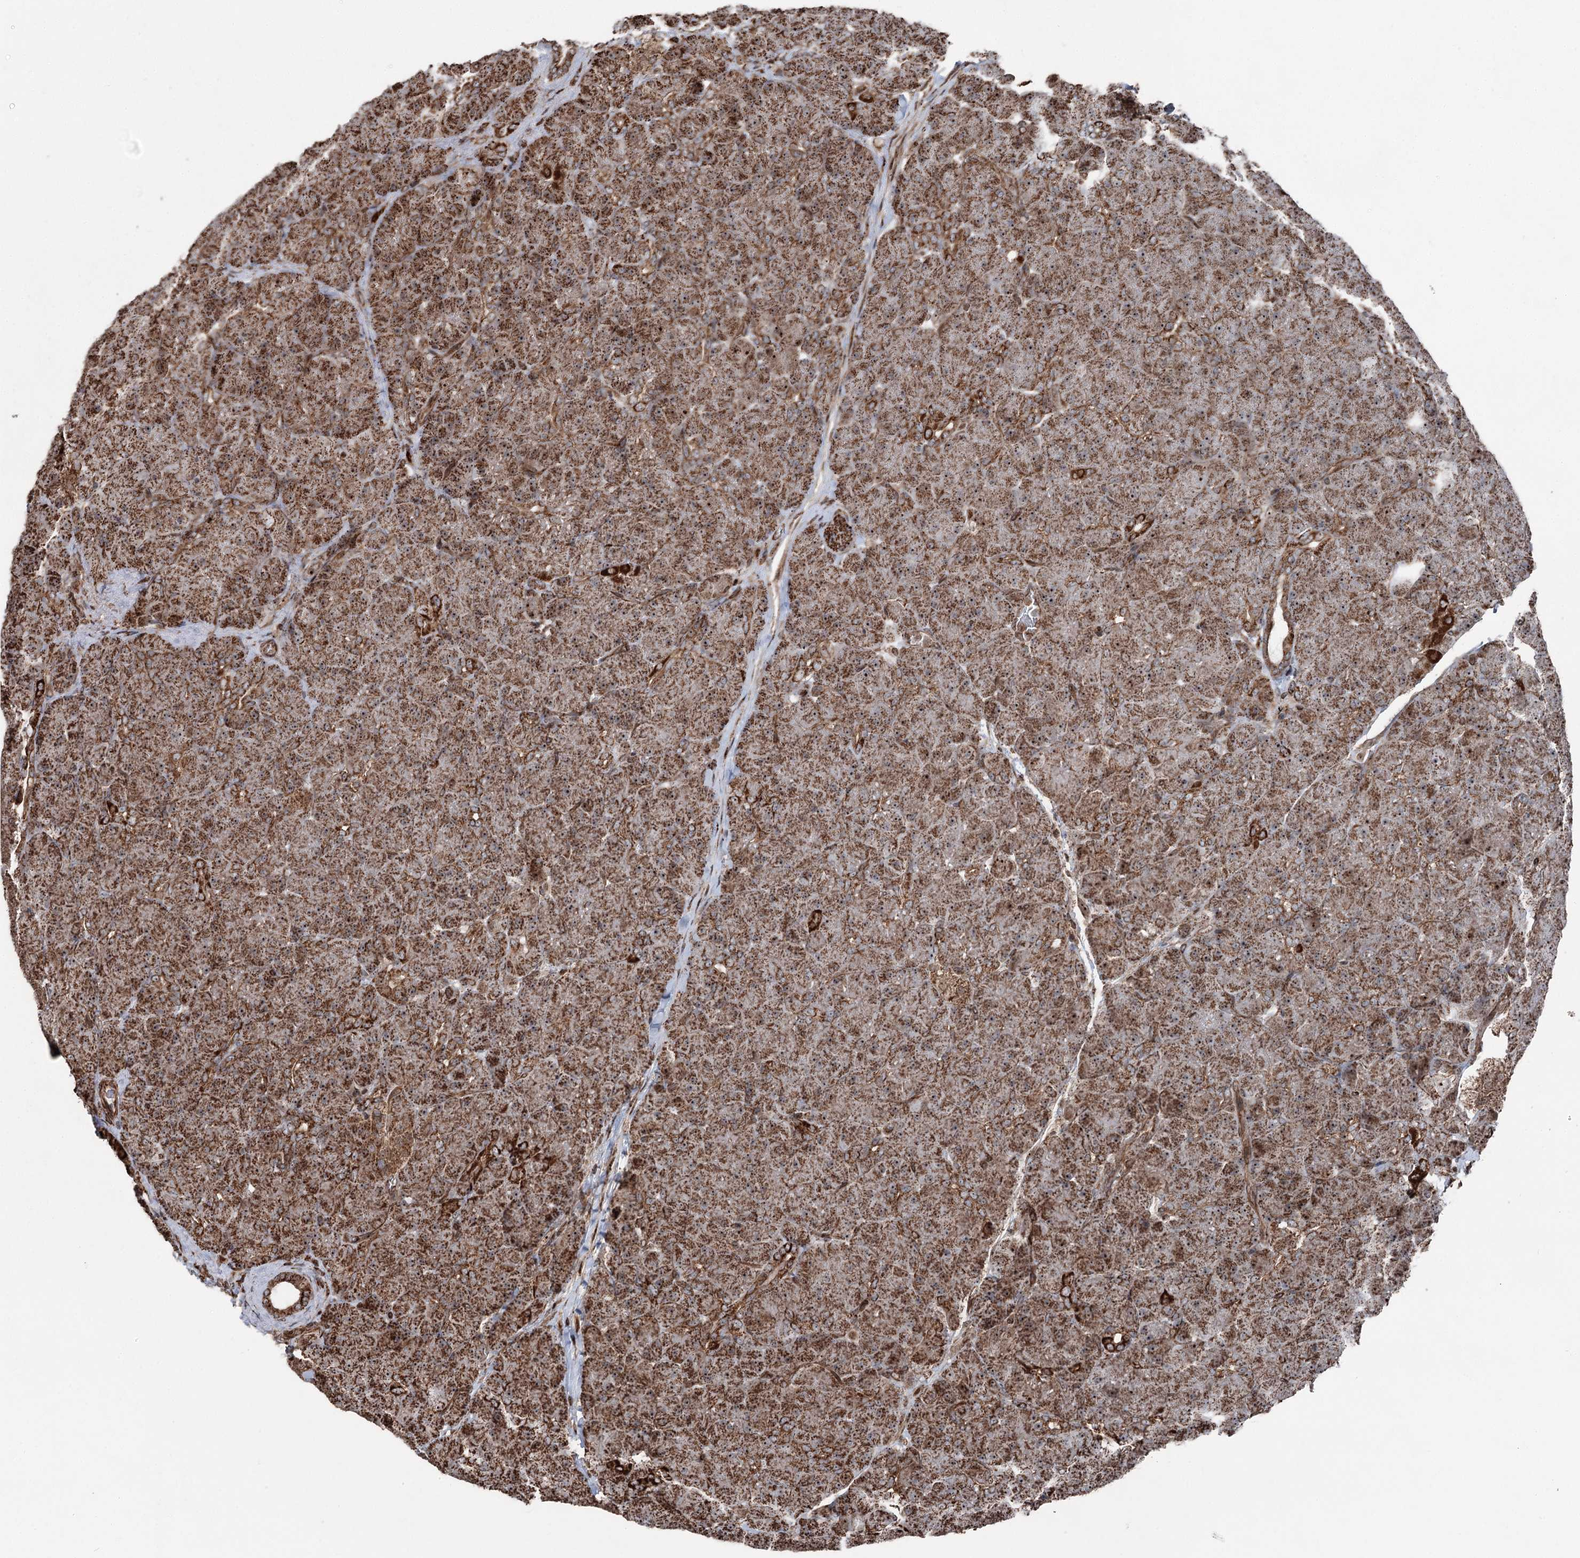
{"staining": {"intensity": "strong", "quantity": ">75%", "location": "cytoplasmic/membranous,nuclear"}, "tissue": "pancreas", "cell_type": "Exocrine glandular cells", "image_type": "normal", "snomed": [{"axis": "morphology", "description": "Normal tissue, NOS"}, {"axis": "topography", "description": "Pancreas"}], "caption": "There is high levels of strong cytoplasmic/membranous,nuclear staining in exocrine glandular cells of unremarkable pancreas, as demonstrated by immunohistochemical staining (brown color).", "gene": "STEEP1", "patient": {"sex": "male", "age": 66}}